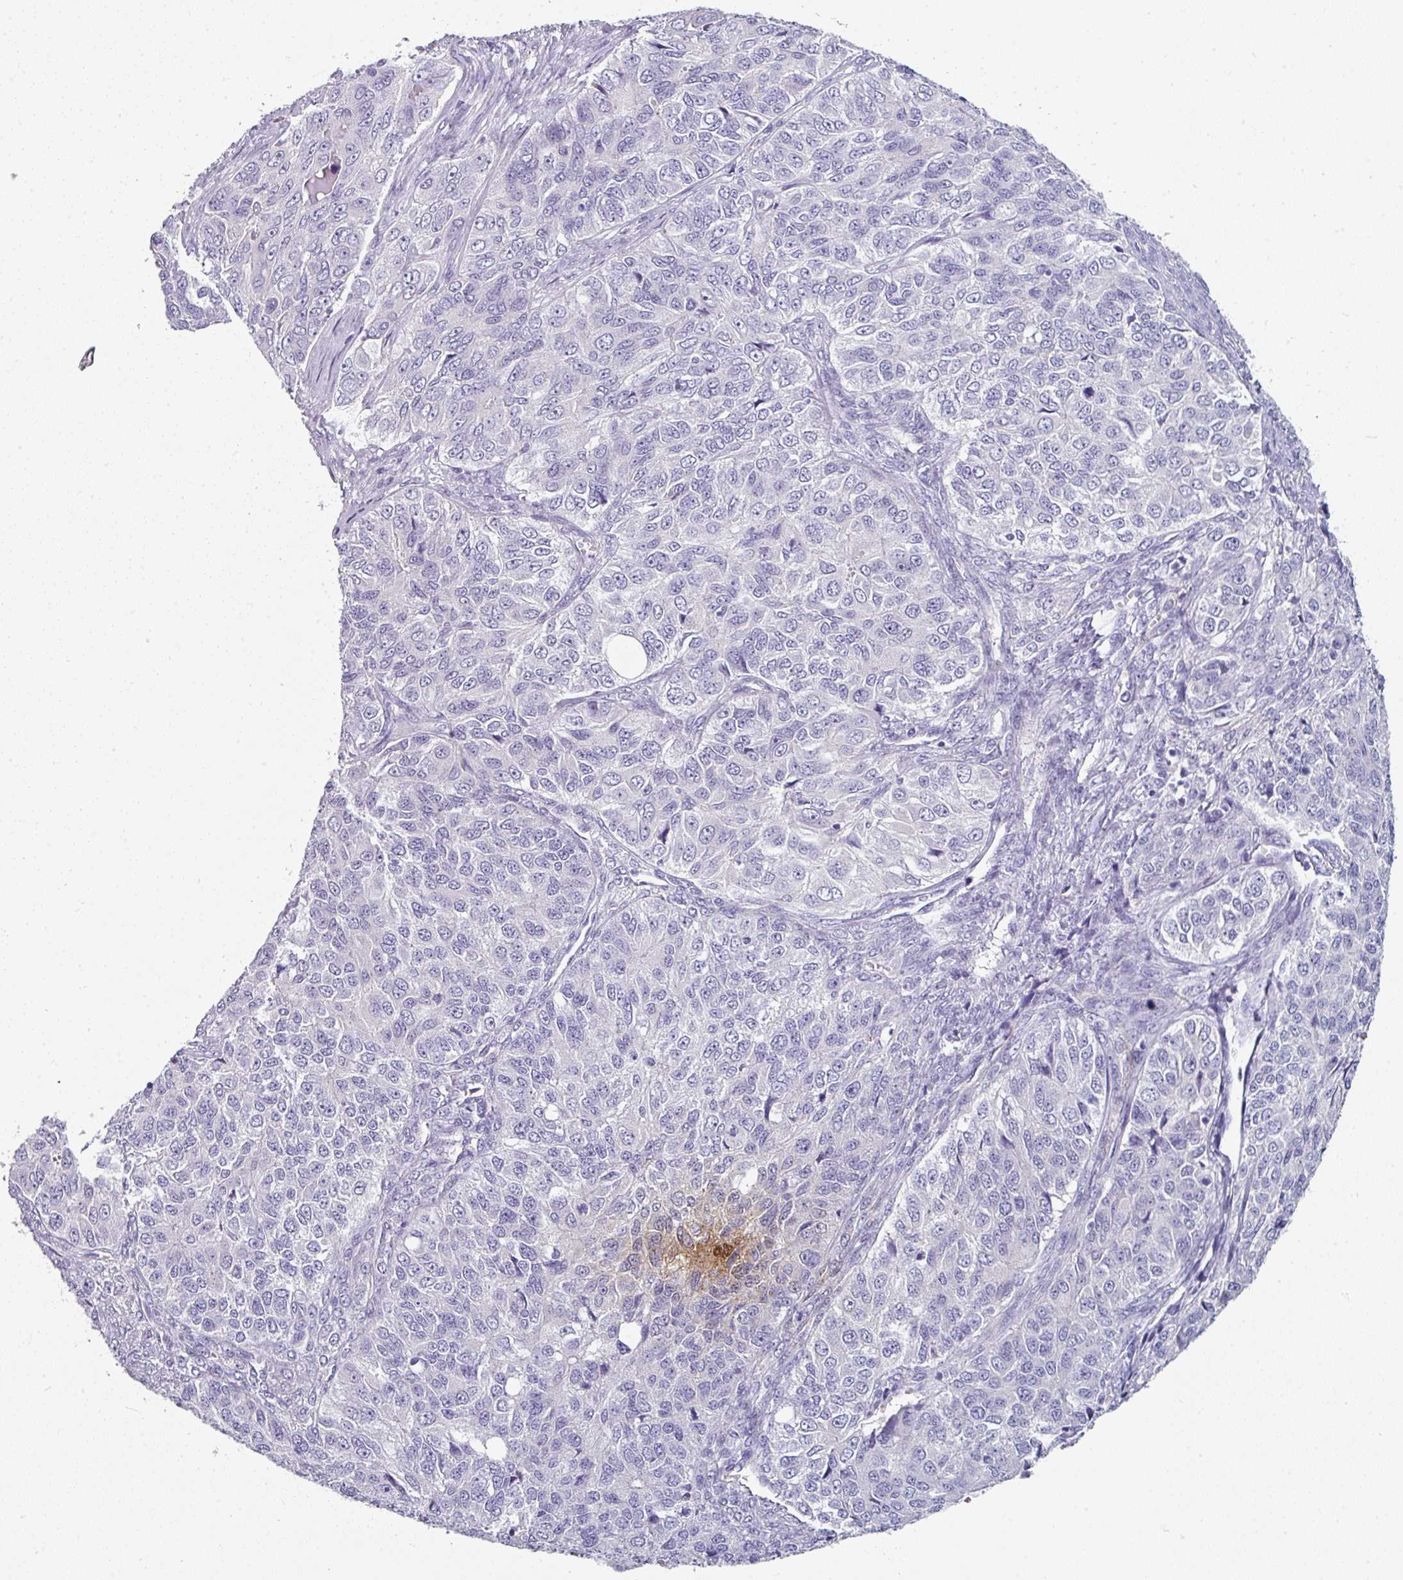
{"staining": {"intensity": "negative", "quantity": "none", "location": "none"}, "tissue": "ovarian cancer", "cell_type": "Tumor cells", "image_type": "cancer", "snomed": [{"axis": "morphology", "description": "Carcinoma, endometroid"}, {"axis": "topography", "description": "Ovary"}], "caption": "This is a image of IHC staining of ovarian cancer, which shows no positivity in tumor cells.", "gene": "SLC17A7", "patient": {"sex": "female", "age": 51}}